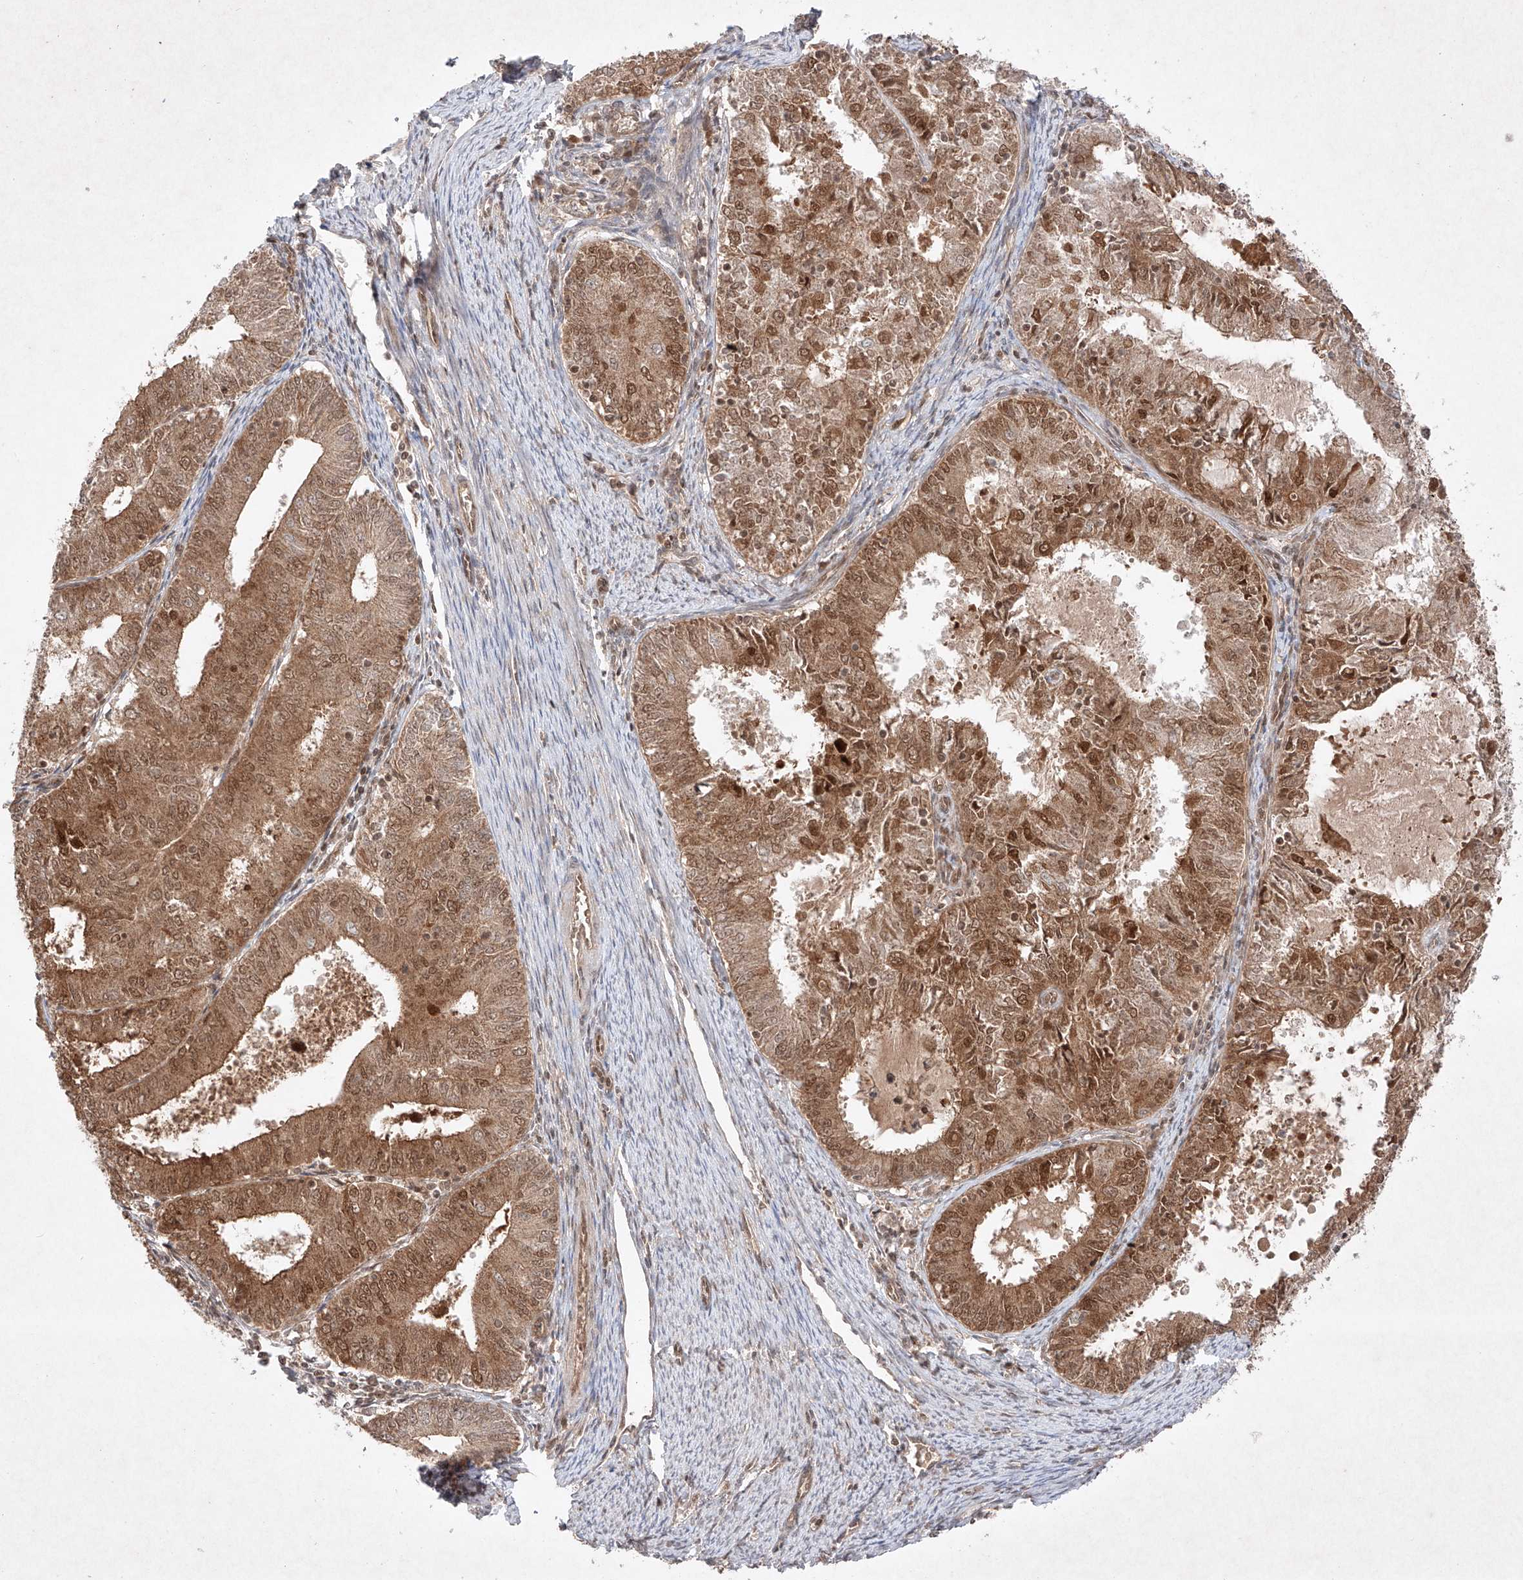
{"staining": {"intensity": "moderate", "quantity": ">75%", "location": "cytoplasmic/membranous,nuclear"}, "tissue": "endometrial cancer", "cell_type": "Tumor cells", "image_type": "cancer", "snomed": [{"axis": "morphology", "description": "Adenocarcinoma, NOS"}, {"axis": "topography", "description": "Endometrium"}], "caption": "This photomicrograph exhibits IHC staining of endometrial cancer, with medium moderate cytoplasmic/membranous and nuclear expression in approximately >75% of tumor cells.", "gene": "RNF31", "patient": {"sex": "female", "age": 57}}